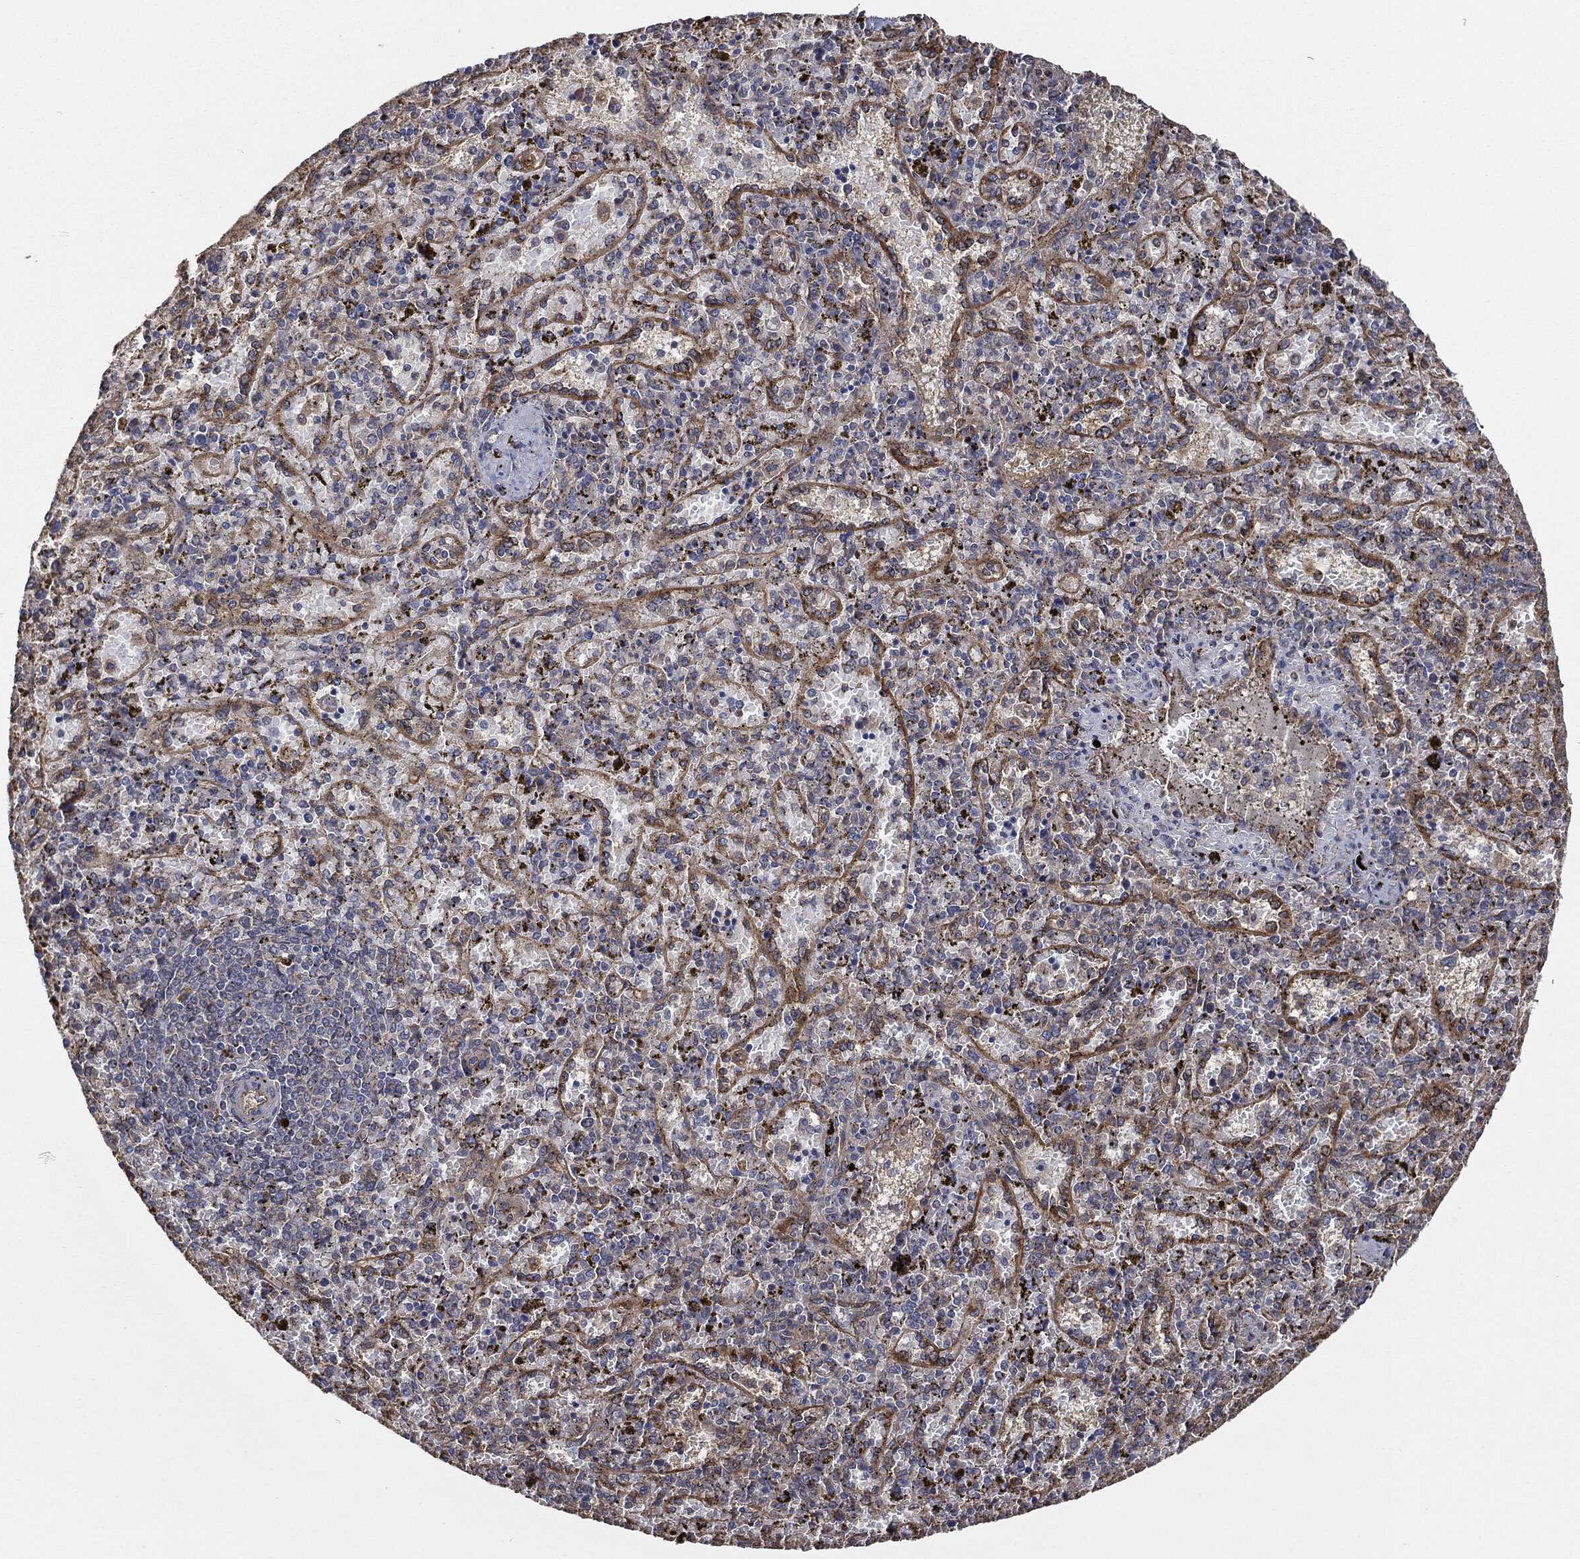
{"staining": {"intensity": "negative", "quantity": "none", "location": "none"}, "tissue": "spleen", "cell_type": "Cells in red pulp", "image_type": "normal", "snomed": [{"axis": "morphology", "description": "Normal tissue, NOS"}, {"axis": "topography", "description": "Spleen"}], "caption": "A high-resolution histopathology image shows immunohistochemistry staining of normal spleen, which reveals no significant expression in cells in red pulp.", "gene": "CTNNA1", "patient": {"sex": "female", "age": 50}}